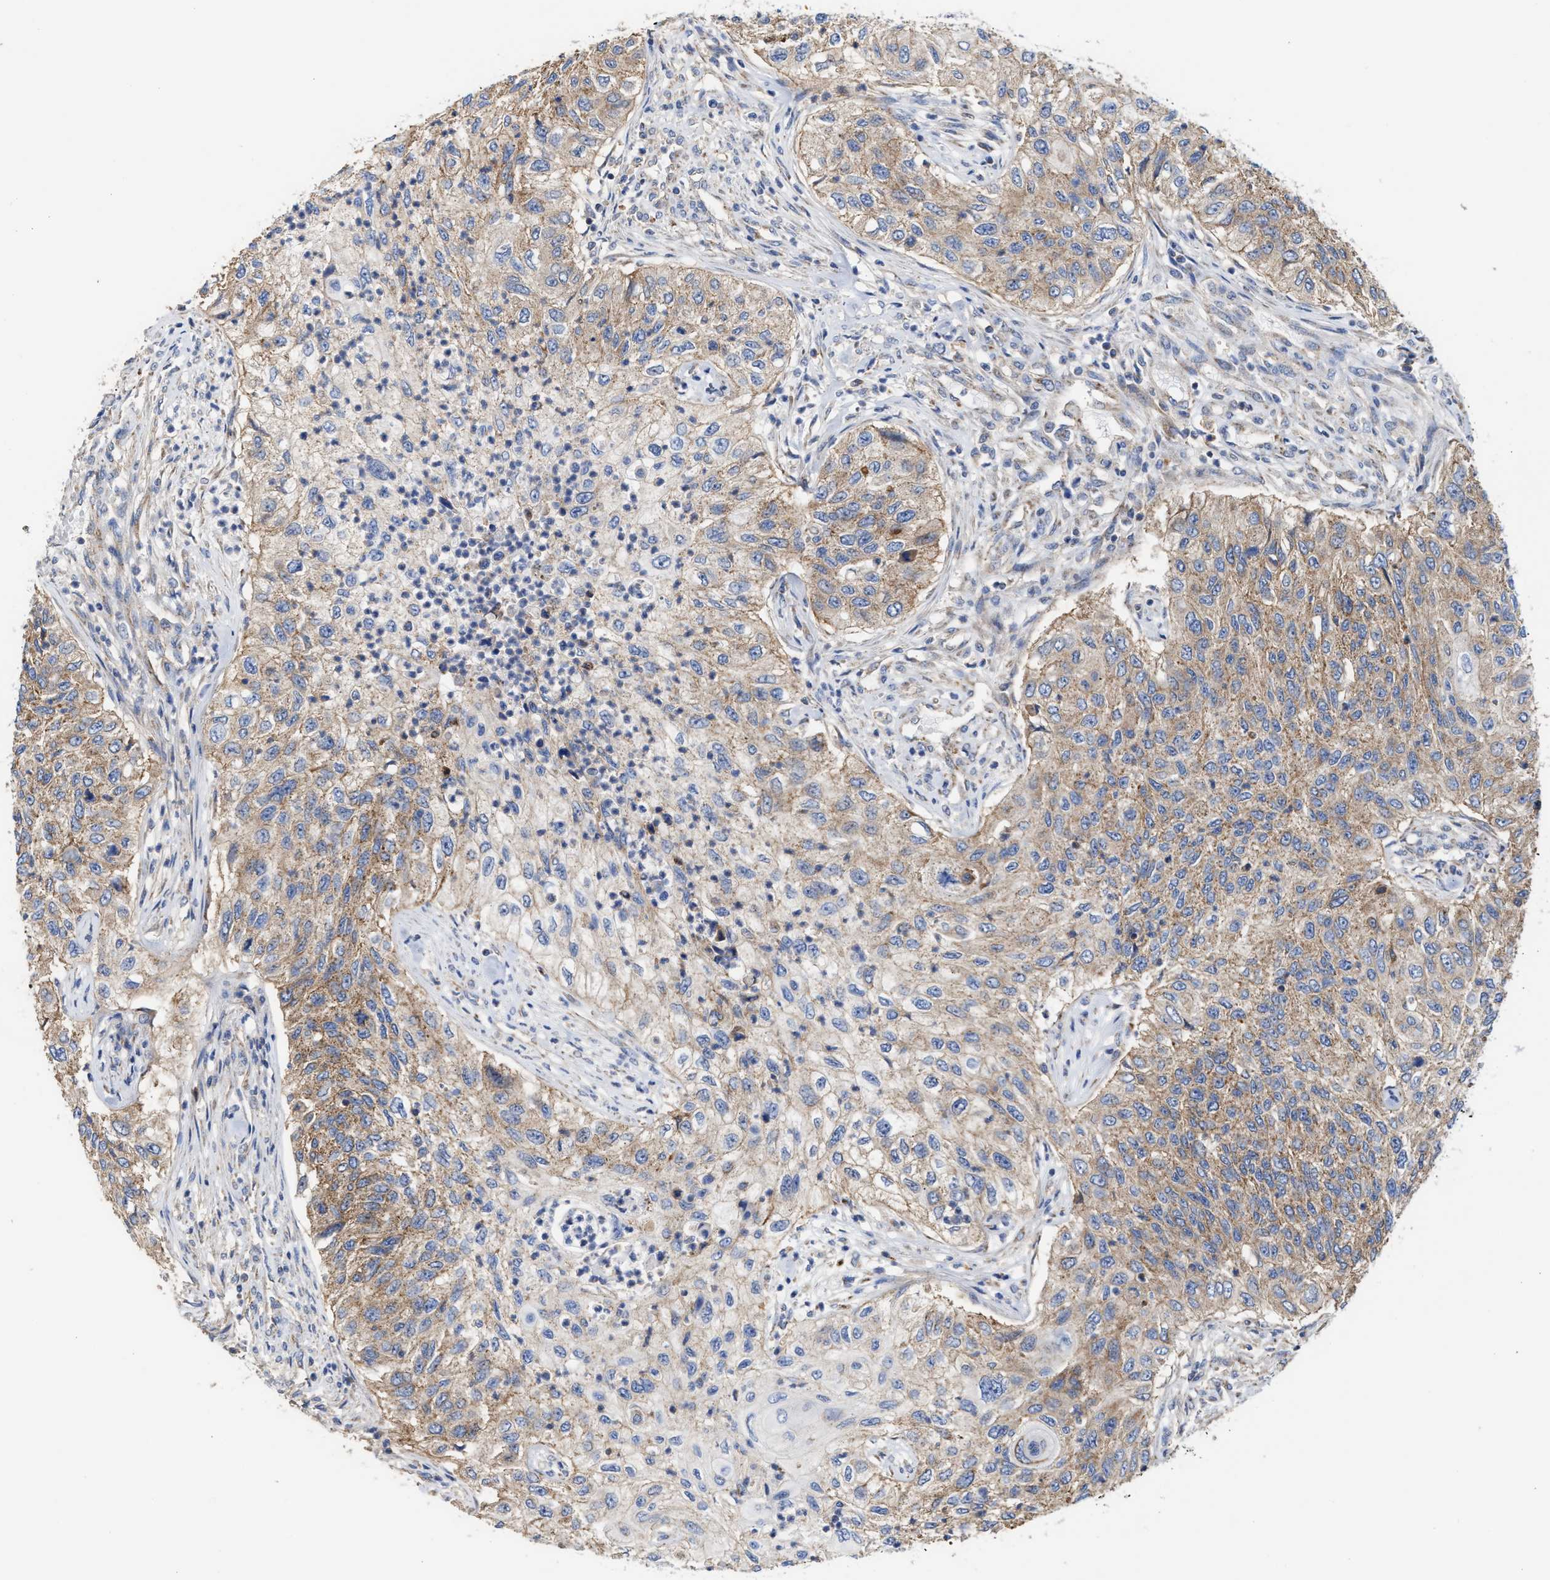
{"staining": {"intensity": "moderate", "quantity": ">75%", "location": "cytoplasmic/membranous"}, "tissue": "urothelial cancer", "cell_type": "Tumor cells", "image_type": "cancer", "snomed": [{"axis": "morphology", "description": "Urothelial carcinoma, High grade"}, {"axis": "topography", "description": "Urinary bladder"}], "caption": "The photomicrograph exhibits a brown stain indicating the presence of a protein in the cytoplasmic/membranous of tumor cells in urothelial cancer.", "gene": "MECR", "patient": {"sex": "female", "age": 60}}